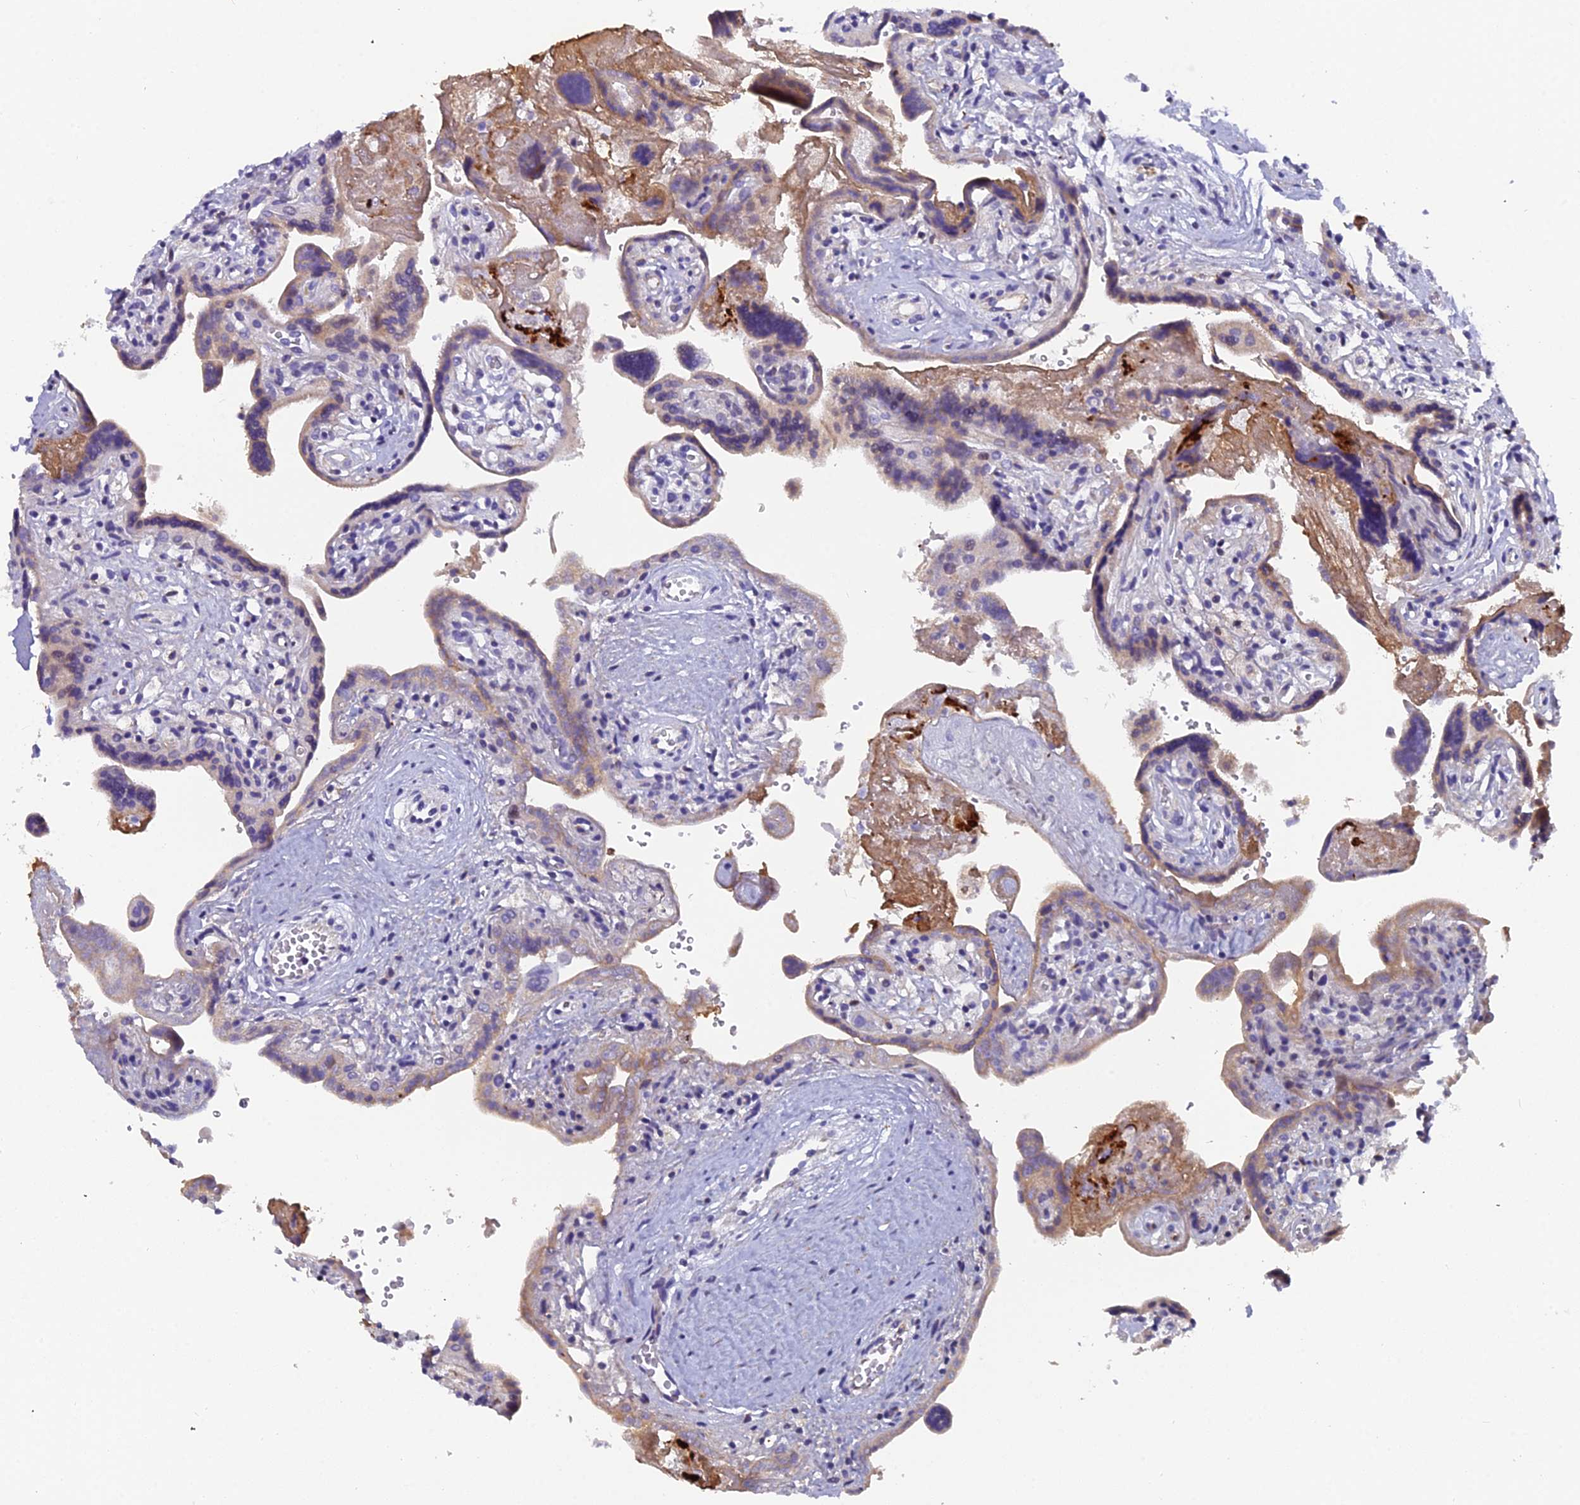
{"staining": {"intensity": "negative", "quantity": "none", "location": "none"}, "tissue": "placenta", "cell_type": "Decidual cells", "image_type": "normal", "snomed": [{"axis": "morphology", "description": "Normal tissue, NOS"}, {"axis": "topography", "description": "Placenta"}], "caption": "Placenta stained for a protein using immunohistochemistry displays no staining decidual cells.", "gene": "XKR9", "patient": {"sex": "female", "age": 37}}